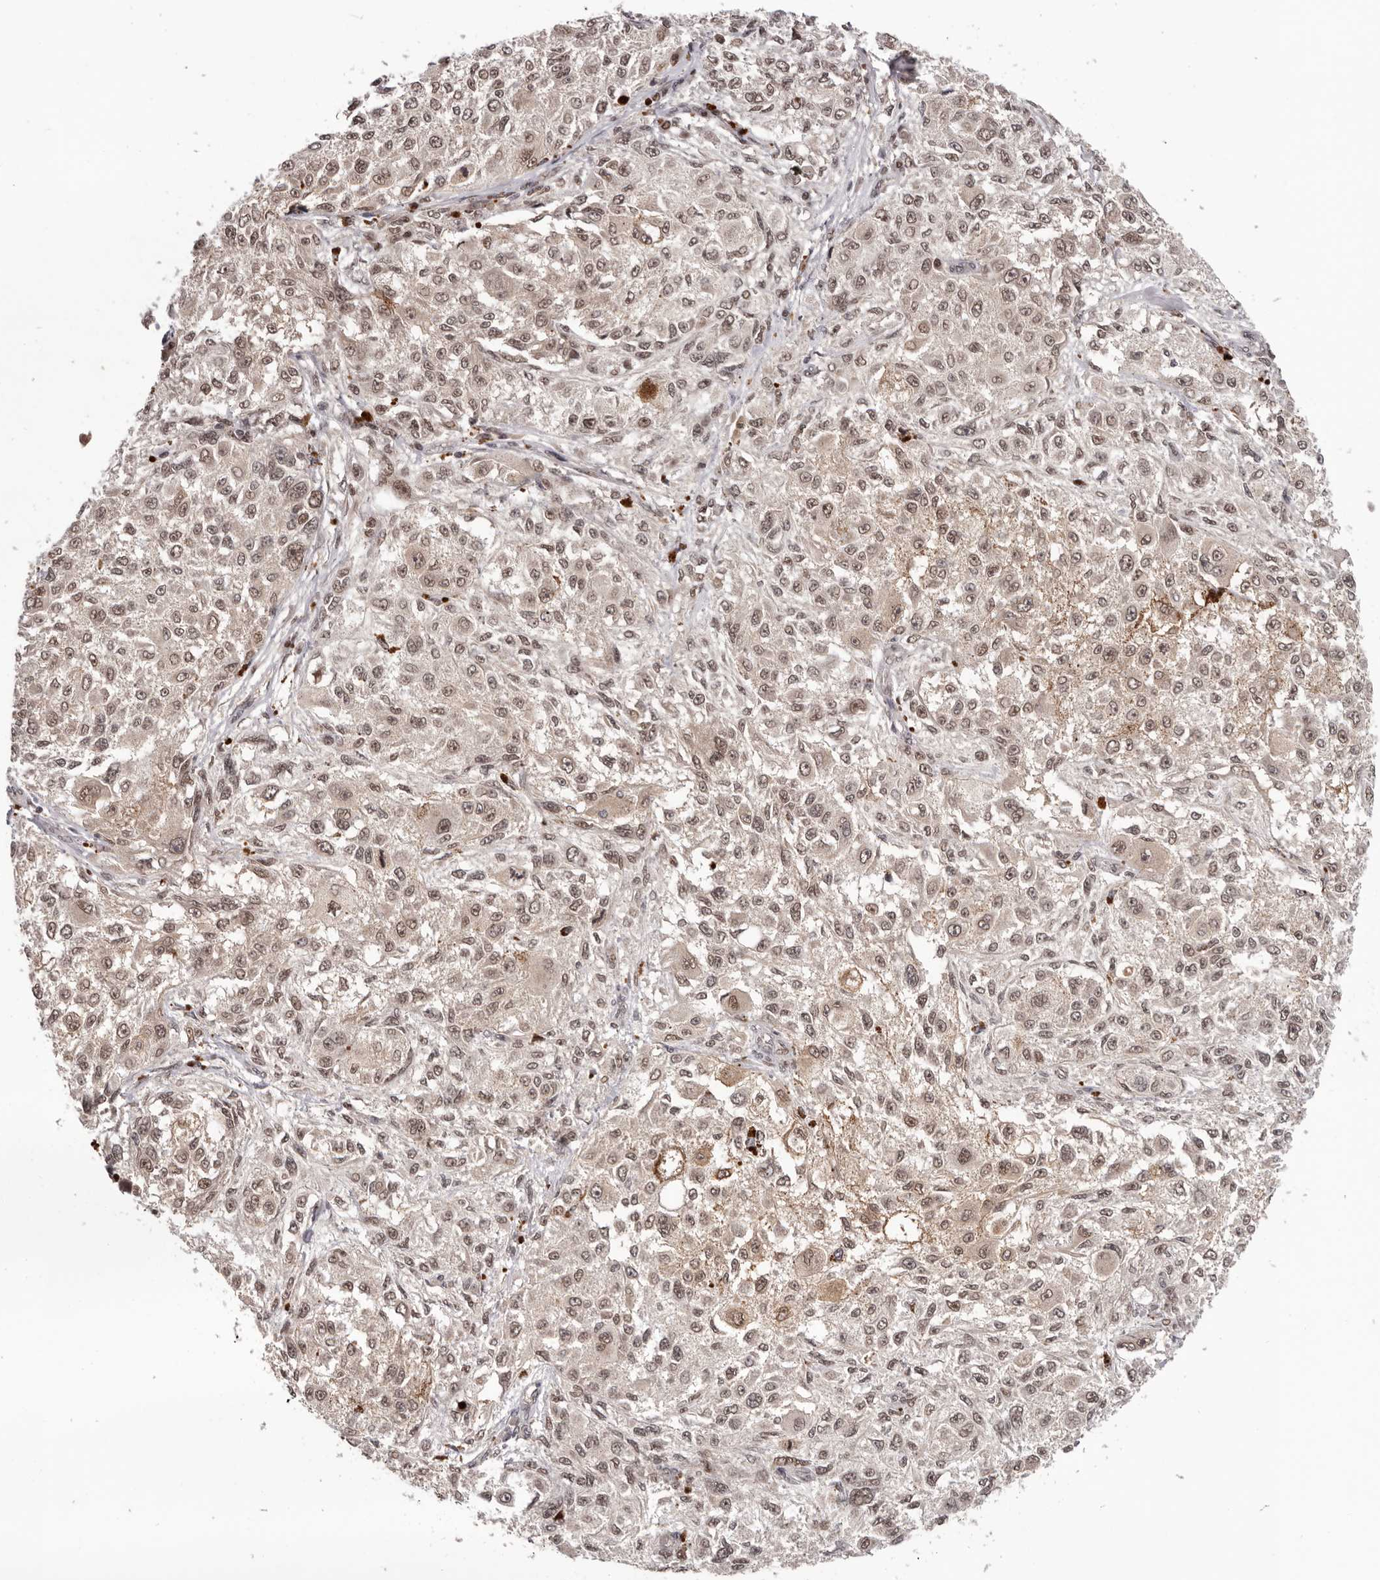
{"staining": {"intensity": "moderate", "quantity": ">75%", "location": "cytoplasmic/membranous,nuclear"}, "tissue": "melanoma", "cell_type": "Tumor cells", "image_type": "cancer", "snomed": [{"axis": "morphology", "description": "Necrosis, NOS"}, {"axis": "morphology", "description": "Malignant melanoma, NOS"}, {"axis": "topography", "description": "Skin"}], "caption": "Moderate cytoplasmic/membranous and nuclear positivity is identified in about >75% of tumor cells in melanoma.", "gene": "TBX5", "patient": {"sex": "female", "age": 87}}